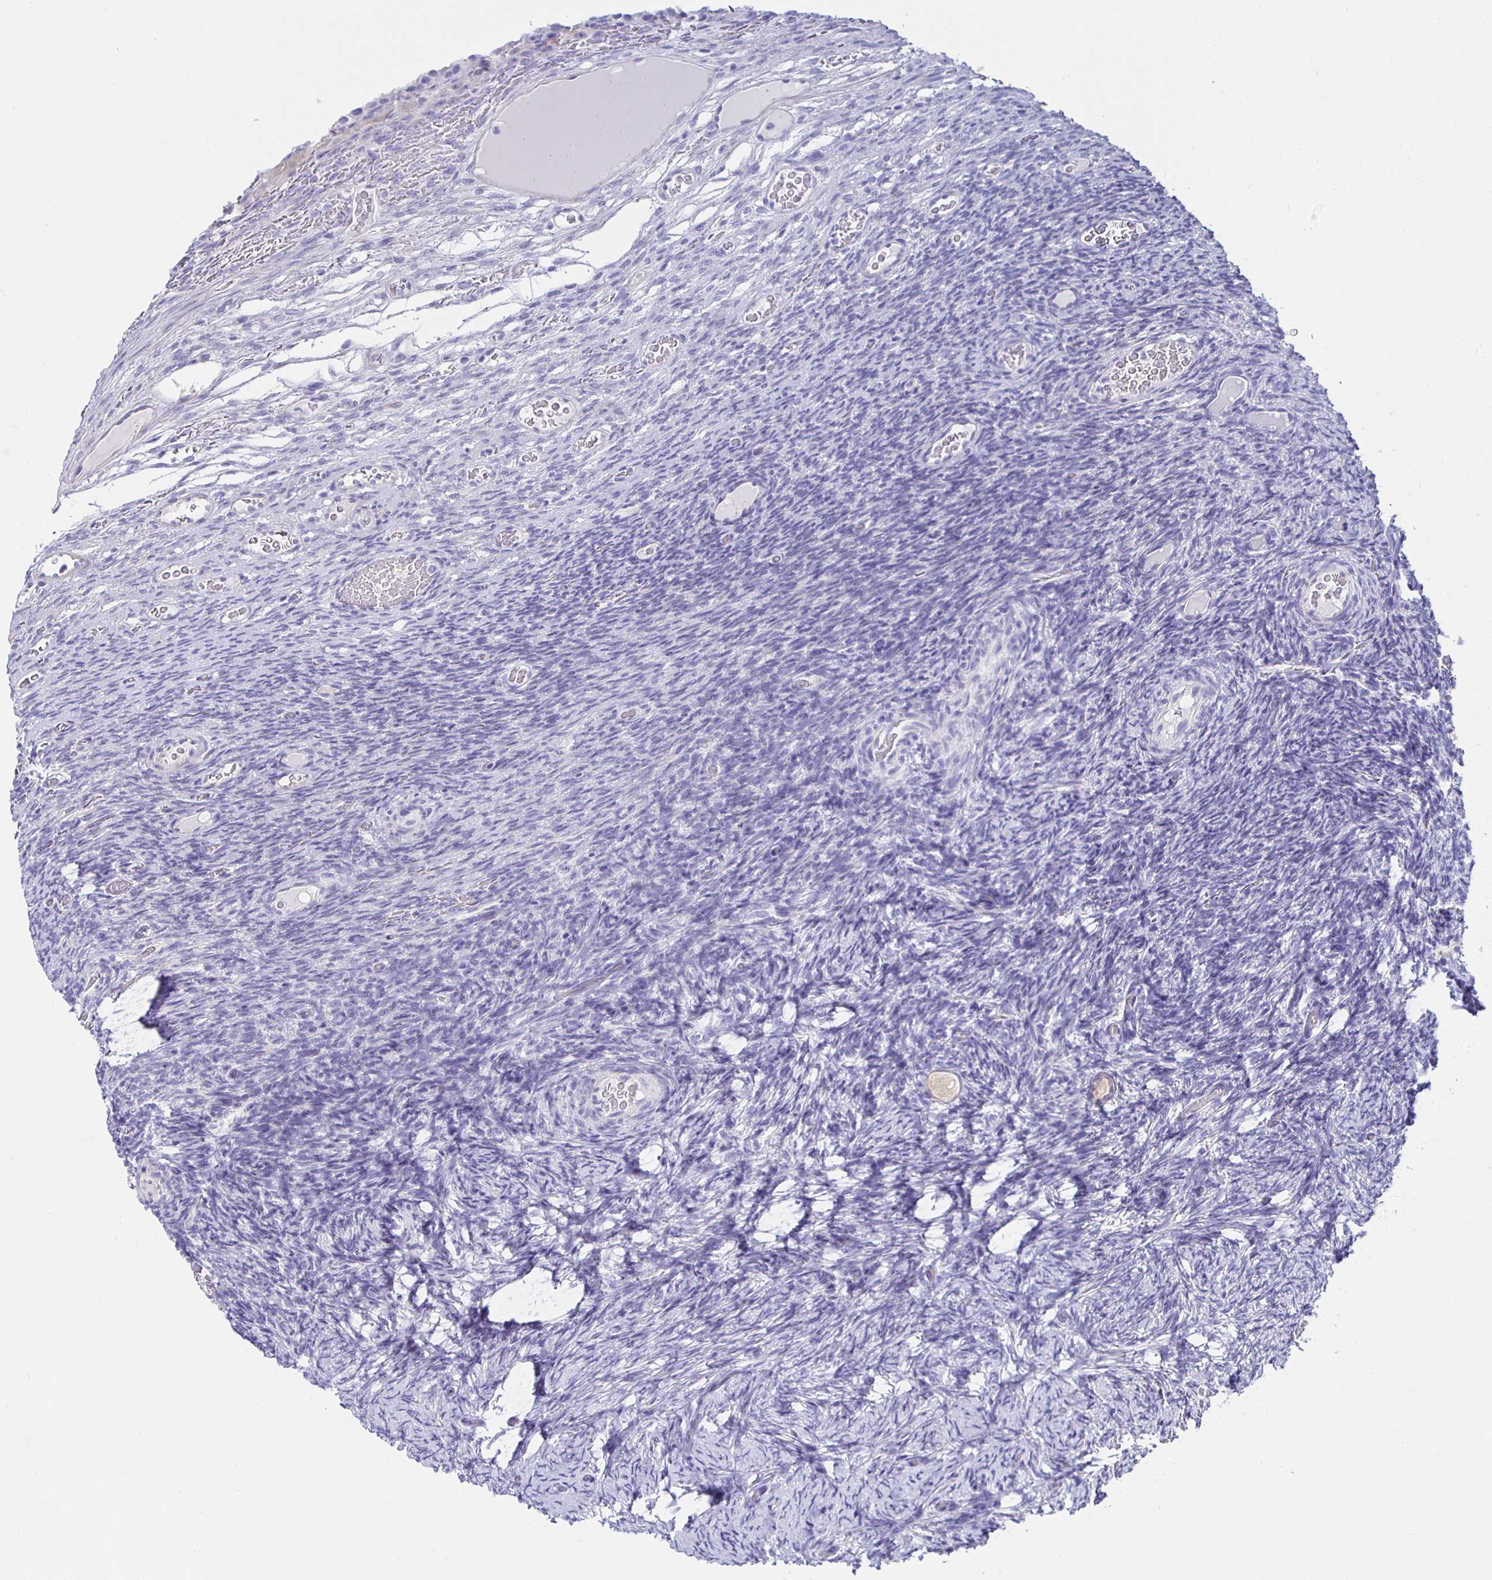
{"staining": {"intensity": "negative", "quantity": "none", "location": "none"}, "tissue": "ovary", "cell_type": "Ovarian stroma cells", "image_type": "normal", "snomed": [{"axis": "morphology", "description": "Normal tissue, NOS"}, {"axis": "topography", "description": "Ovary"}], "caption": "DAB (3,3'-diaminobenzidine) immunohistochemical staining of benign ovary shows no significant staining in ovarian stroma cells.", "gene": "HSPA4L", "patient": {"sex": "female", "age": 34}}